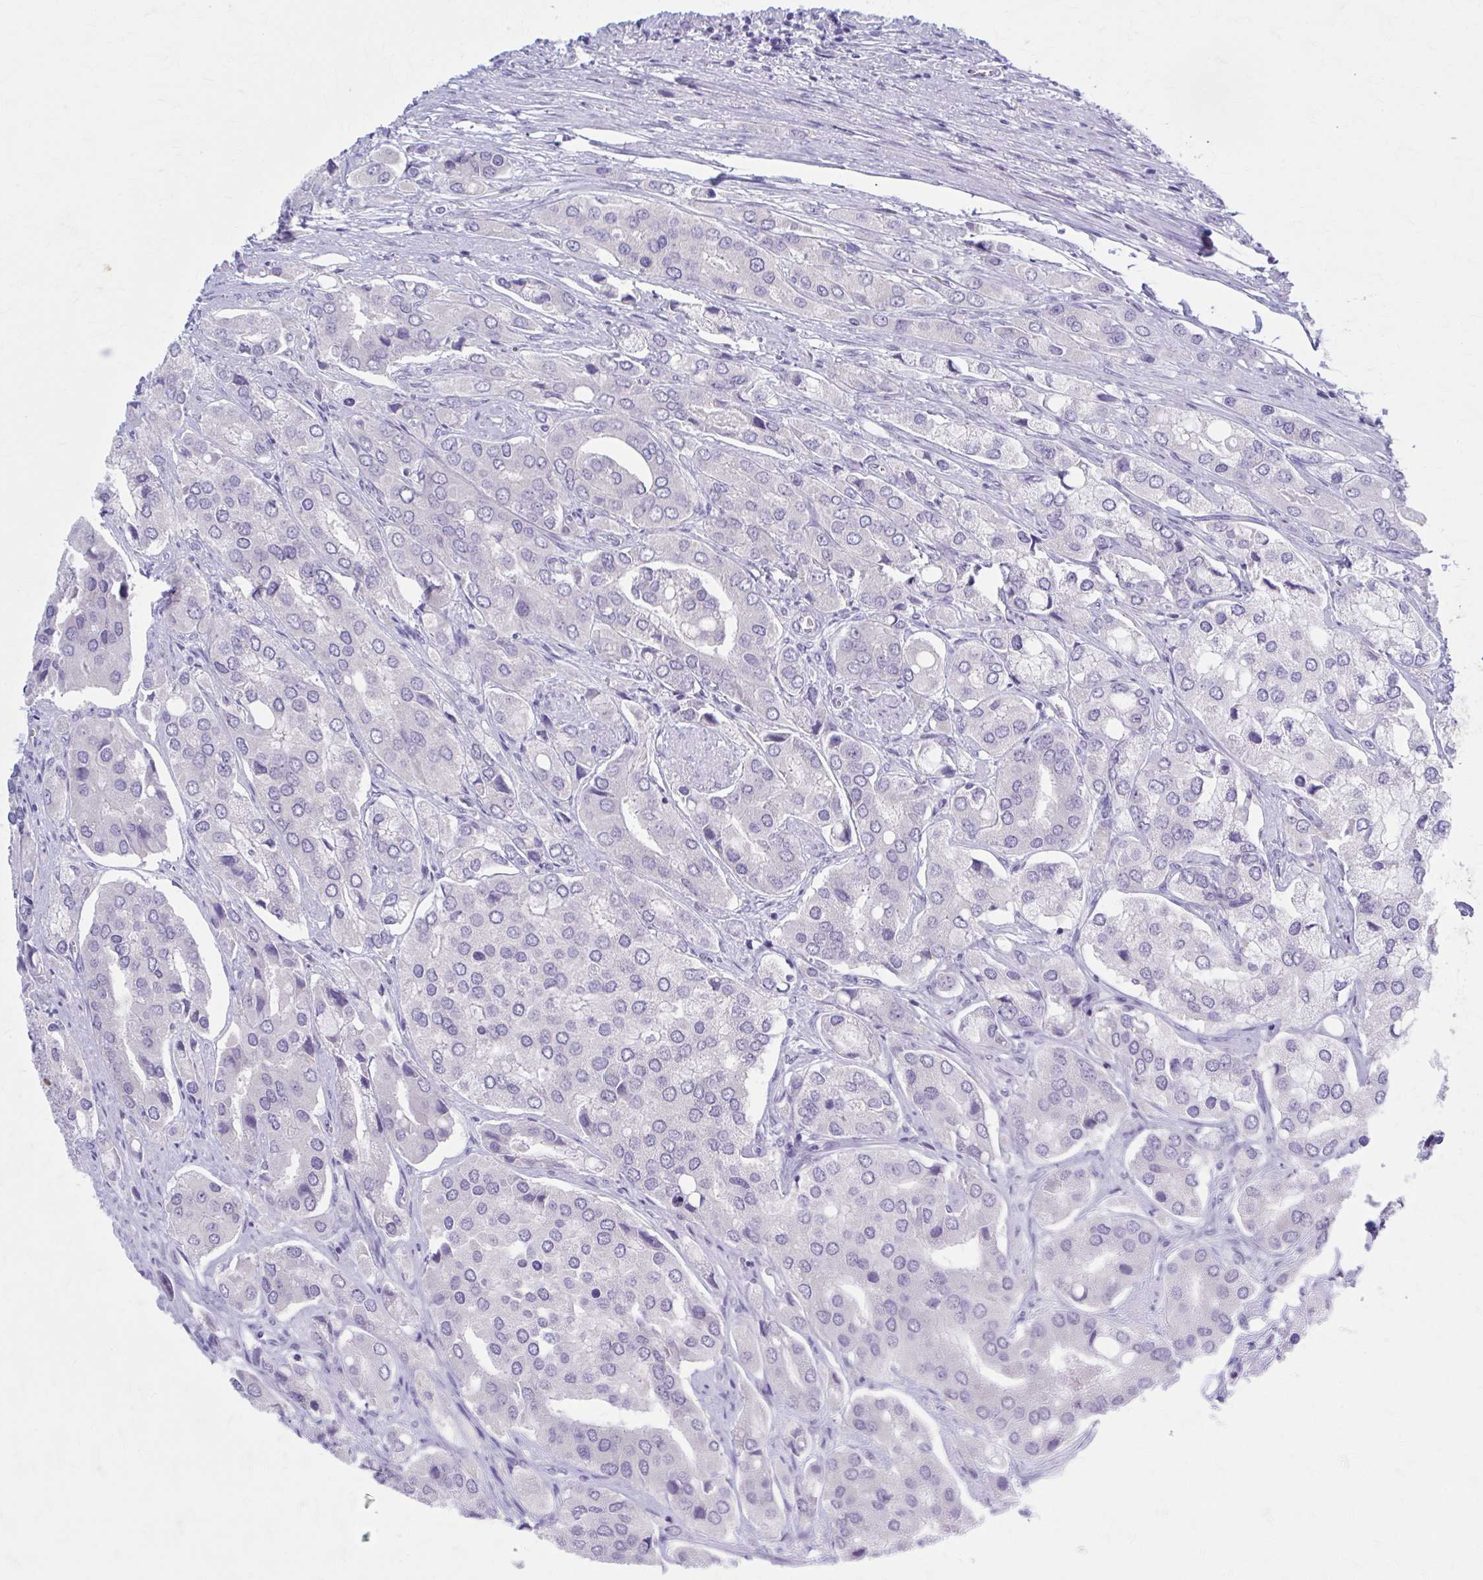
{"staining": {"intensity": "negative", "quantity": "none", "location": "none"}, "tissue": "prostate cancer", "cell_type": "Tumor cells", "image_type": "cancer", "snomed": [{"axis": "morphology", "description": "Adenocarcinoma, Low grade"}, {"axis": "topography", "description": "Prostate"}], "caption": "DAB (3,3'-diaminobenzidine) immunohistochemical staining of prostate cancer (adenocarcinoma (low-grade)) exhibits no significant staining in tumor cells.", "gene": "CCDC105", "patient": {"sex": "male", "age": 69}}